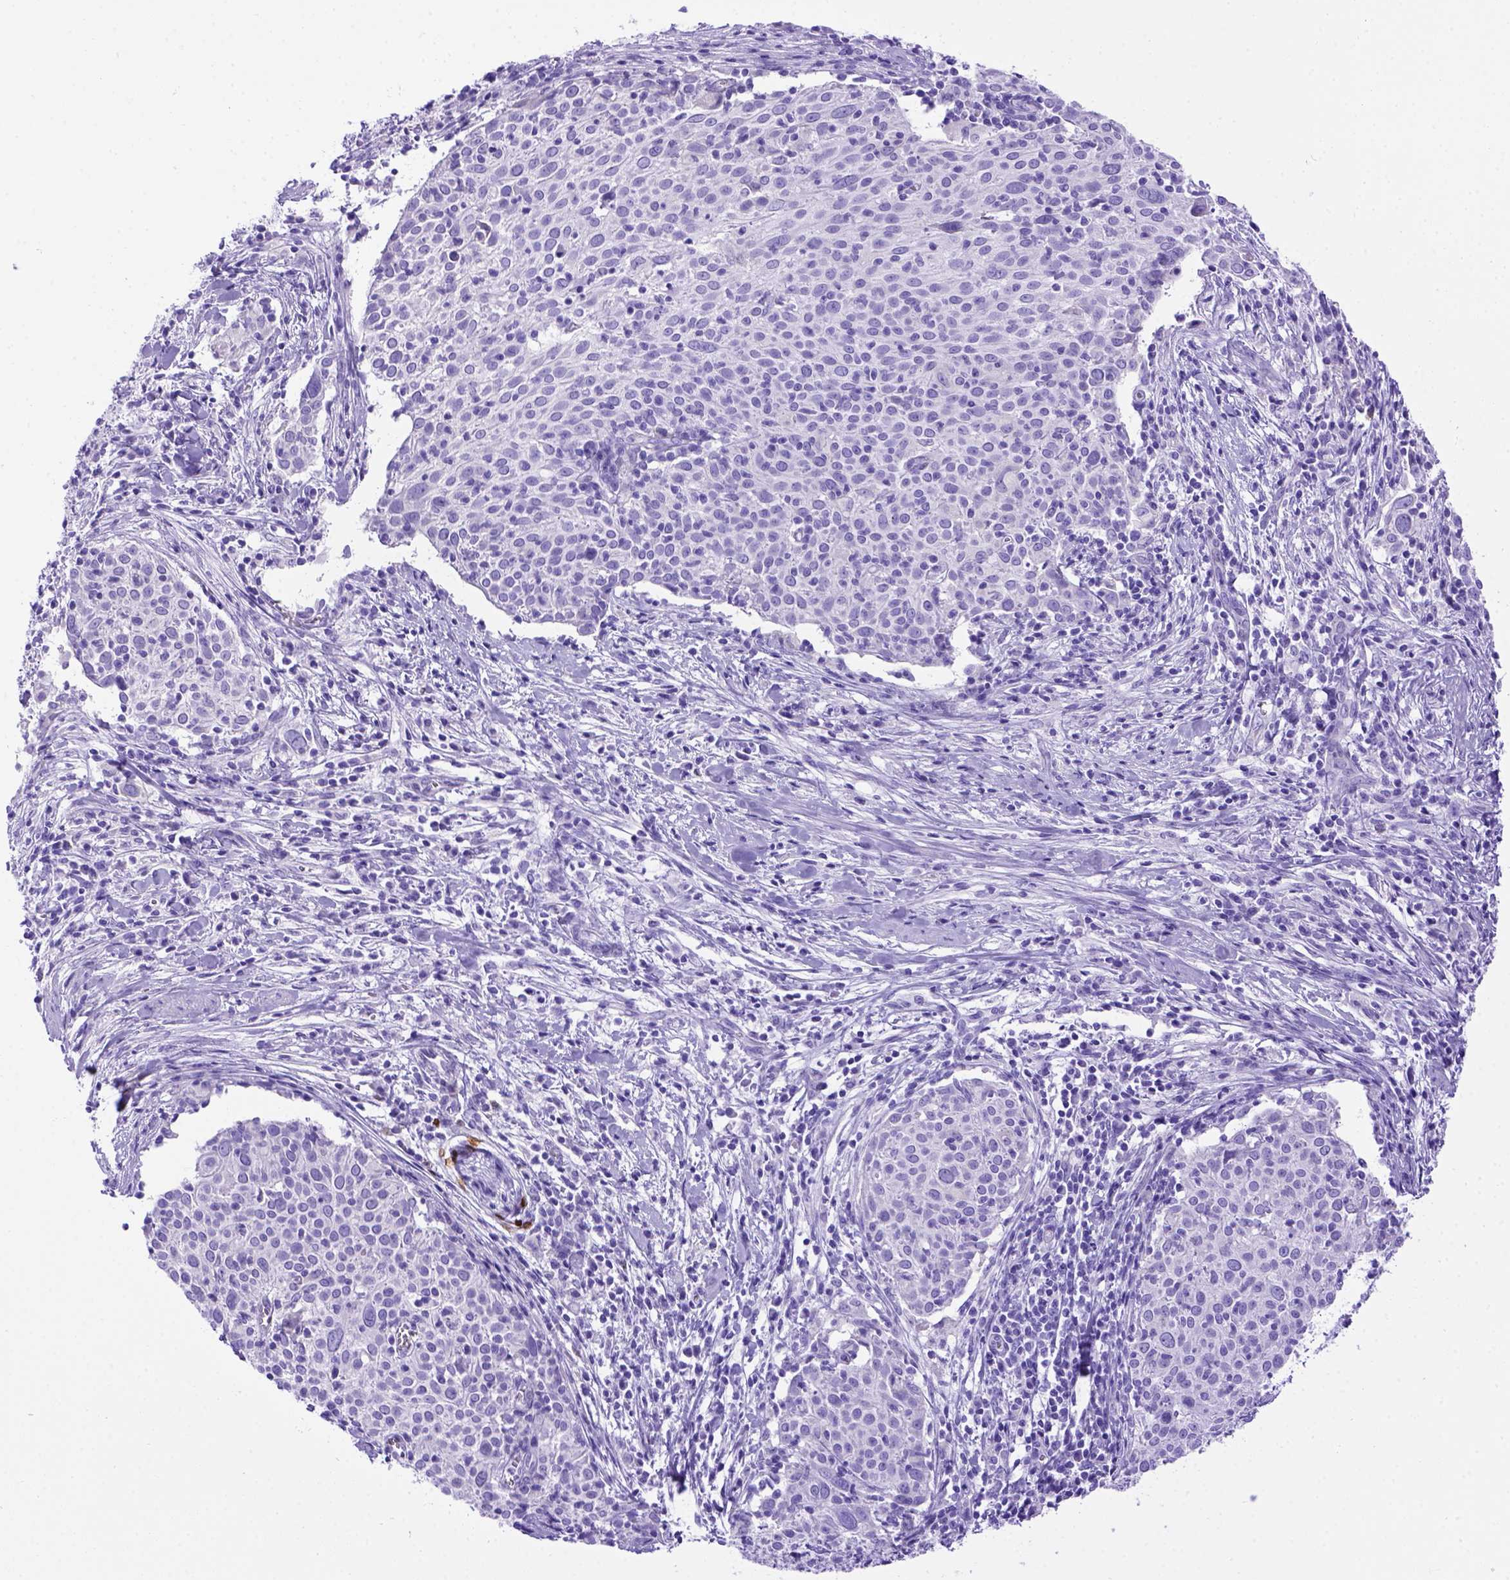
{"staining": {"intensity": "negative", "quantity": "none", "location": "none"}, "tissue": "cervical cancer", "cell_type": "Tumor cells", "image_type": "cancer", "snomed": [{"axis": "morphology", "description": "Squamous cell carcinoma, NOS"}, {"axis": "topography", "description": "Cervix"}], "caption": "The immunohistochemistry image has no significant expression in tumor cells of cervical squamous cell carcinoma tissue.", "gene": "MEOX2", "patient": {"sex": "female", "age": 39}}